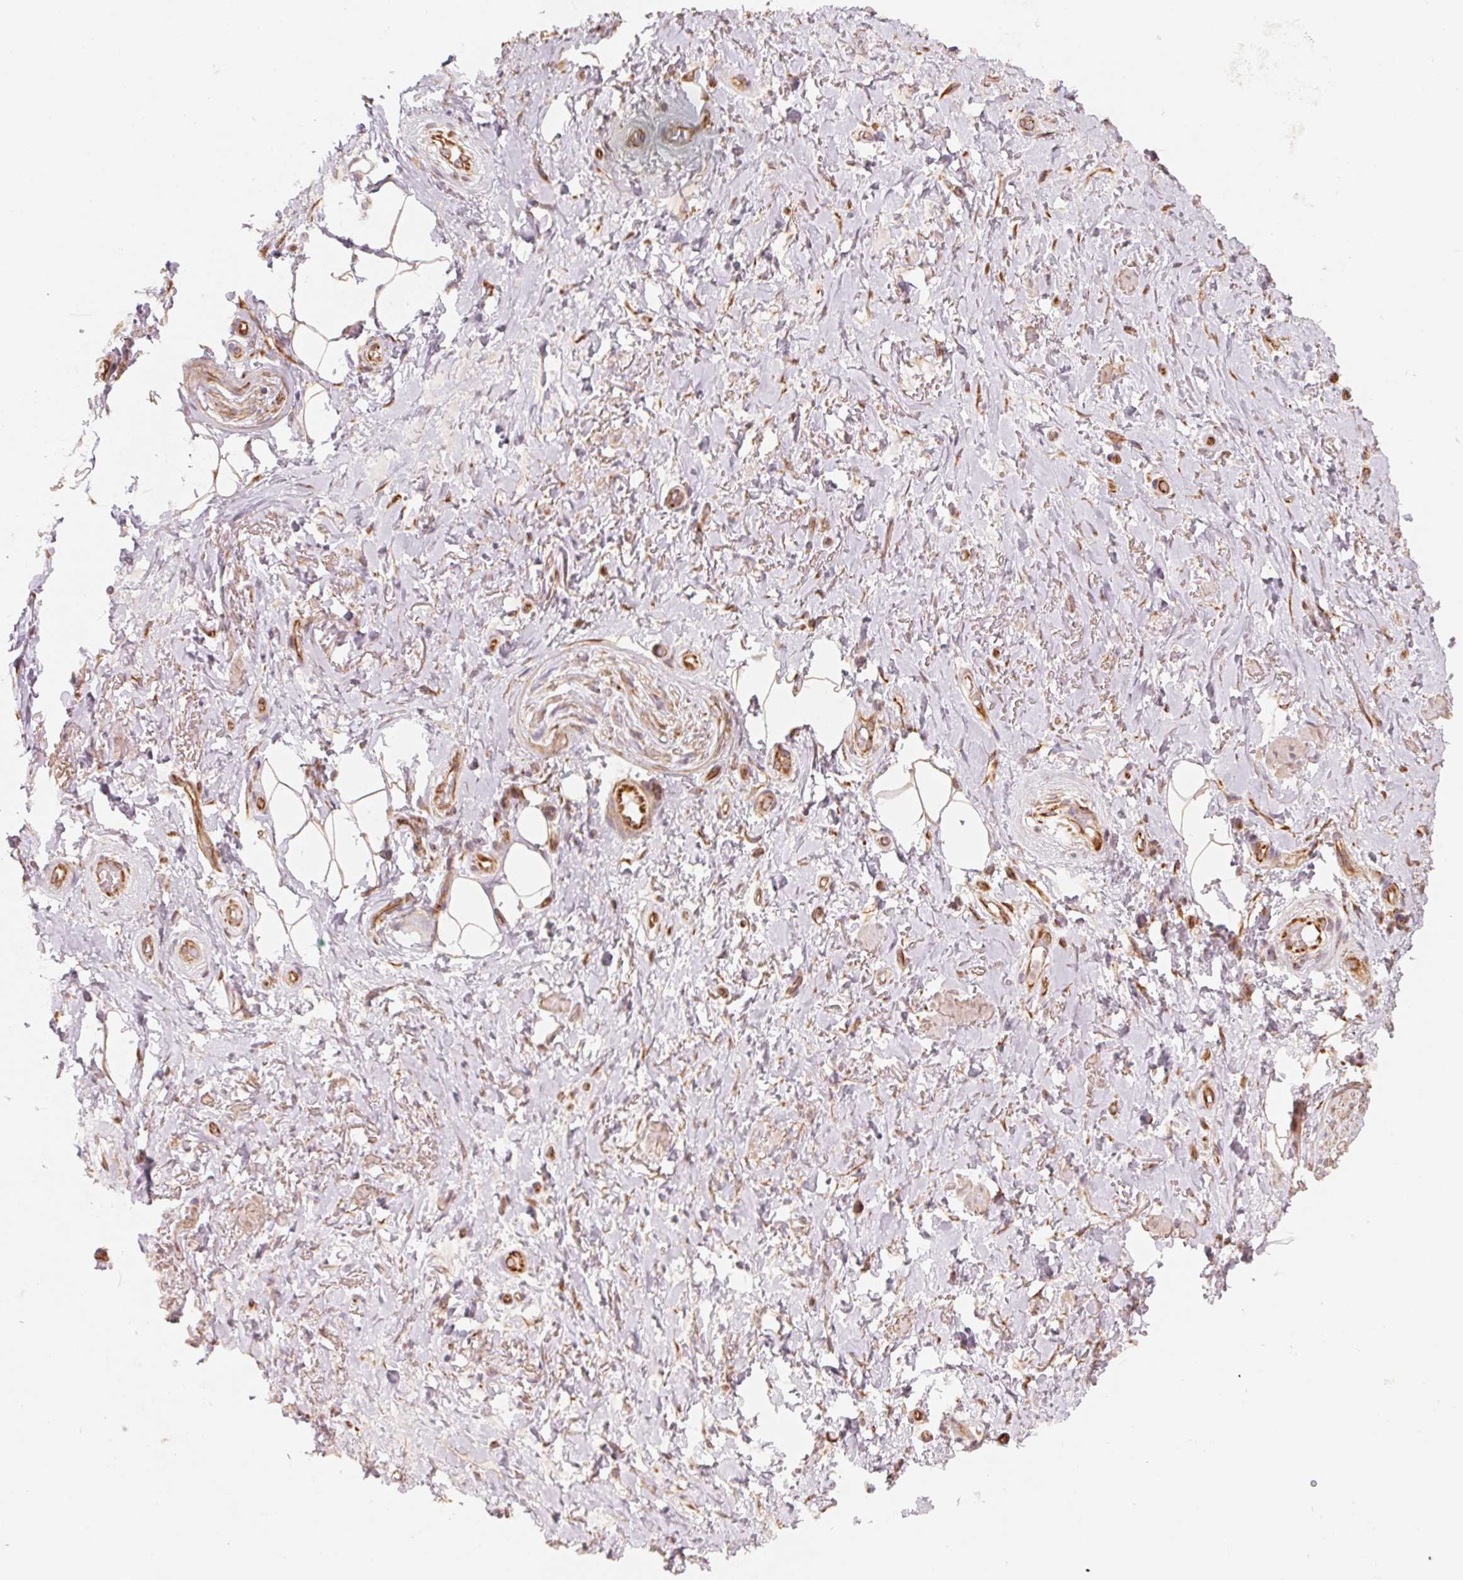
{"staining": {"intensity": "moderate", "quantity": "25%-75%", "location": "cytoplasmic/membranous"}, "tissue": "adipose tissue", "cell_type": "Adipocytes", "image_type": "normal", "snomed": [{"axis": "morphology", "description": "Normal tissue, NOS"}, {"axis": "topography", "description": "Anal"}, {"axis": "topography", "description": "Peripheral nerve tissue"}], "caption": "DAB (3,3'-diaminobenzidine) immunohistochemical staining of normal adipose tissue demonstrates moderate cytoplasmic/membranous protein expression in approximately 25%-75% of adipocytes.", "gene": "TSPAN12", "patient": {"sex": "male", "age": 53}}